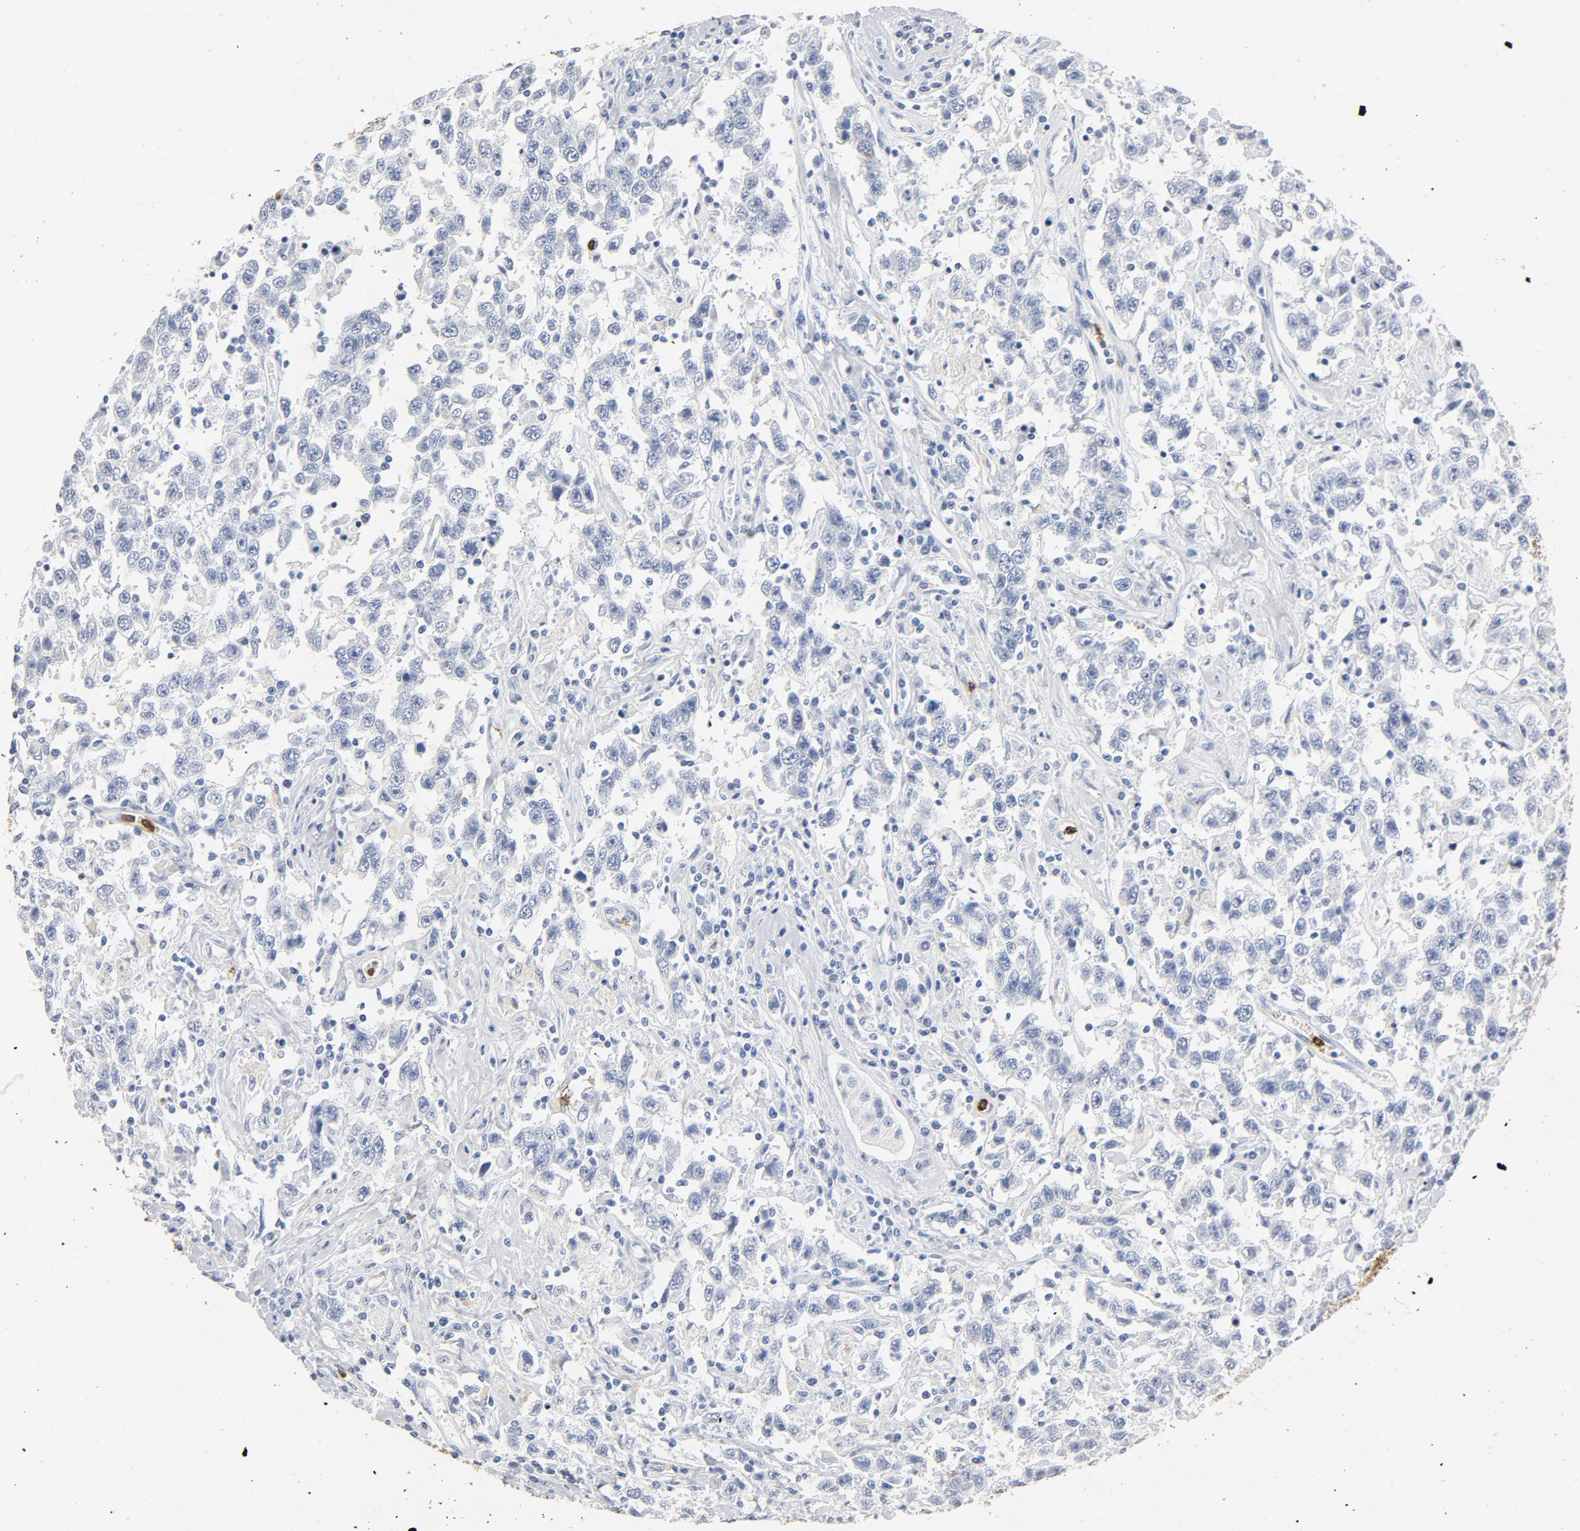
{"staining": {"intensity": "negative", "quantity": "none", "location": "none"}, "tissue": "testis cancer", "cell_type": "Tumor cells", "image_type": "cancer", "snomed": [{"axis": "morphology", "description": "Seminoma, NOS"}, {"axis": "topography", "description": "Testis"}], "caption": "Immunohistochemistry micrograph of neoplastic tissue: human testis cancer (seminoma) stained with DAB demonstrates no significant protein expression in tumor cells. (IHC, brightfield microscopy, high magnification).", "gene": "PTPRB", "patient": {"sex": "male", "age": 41}}